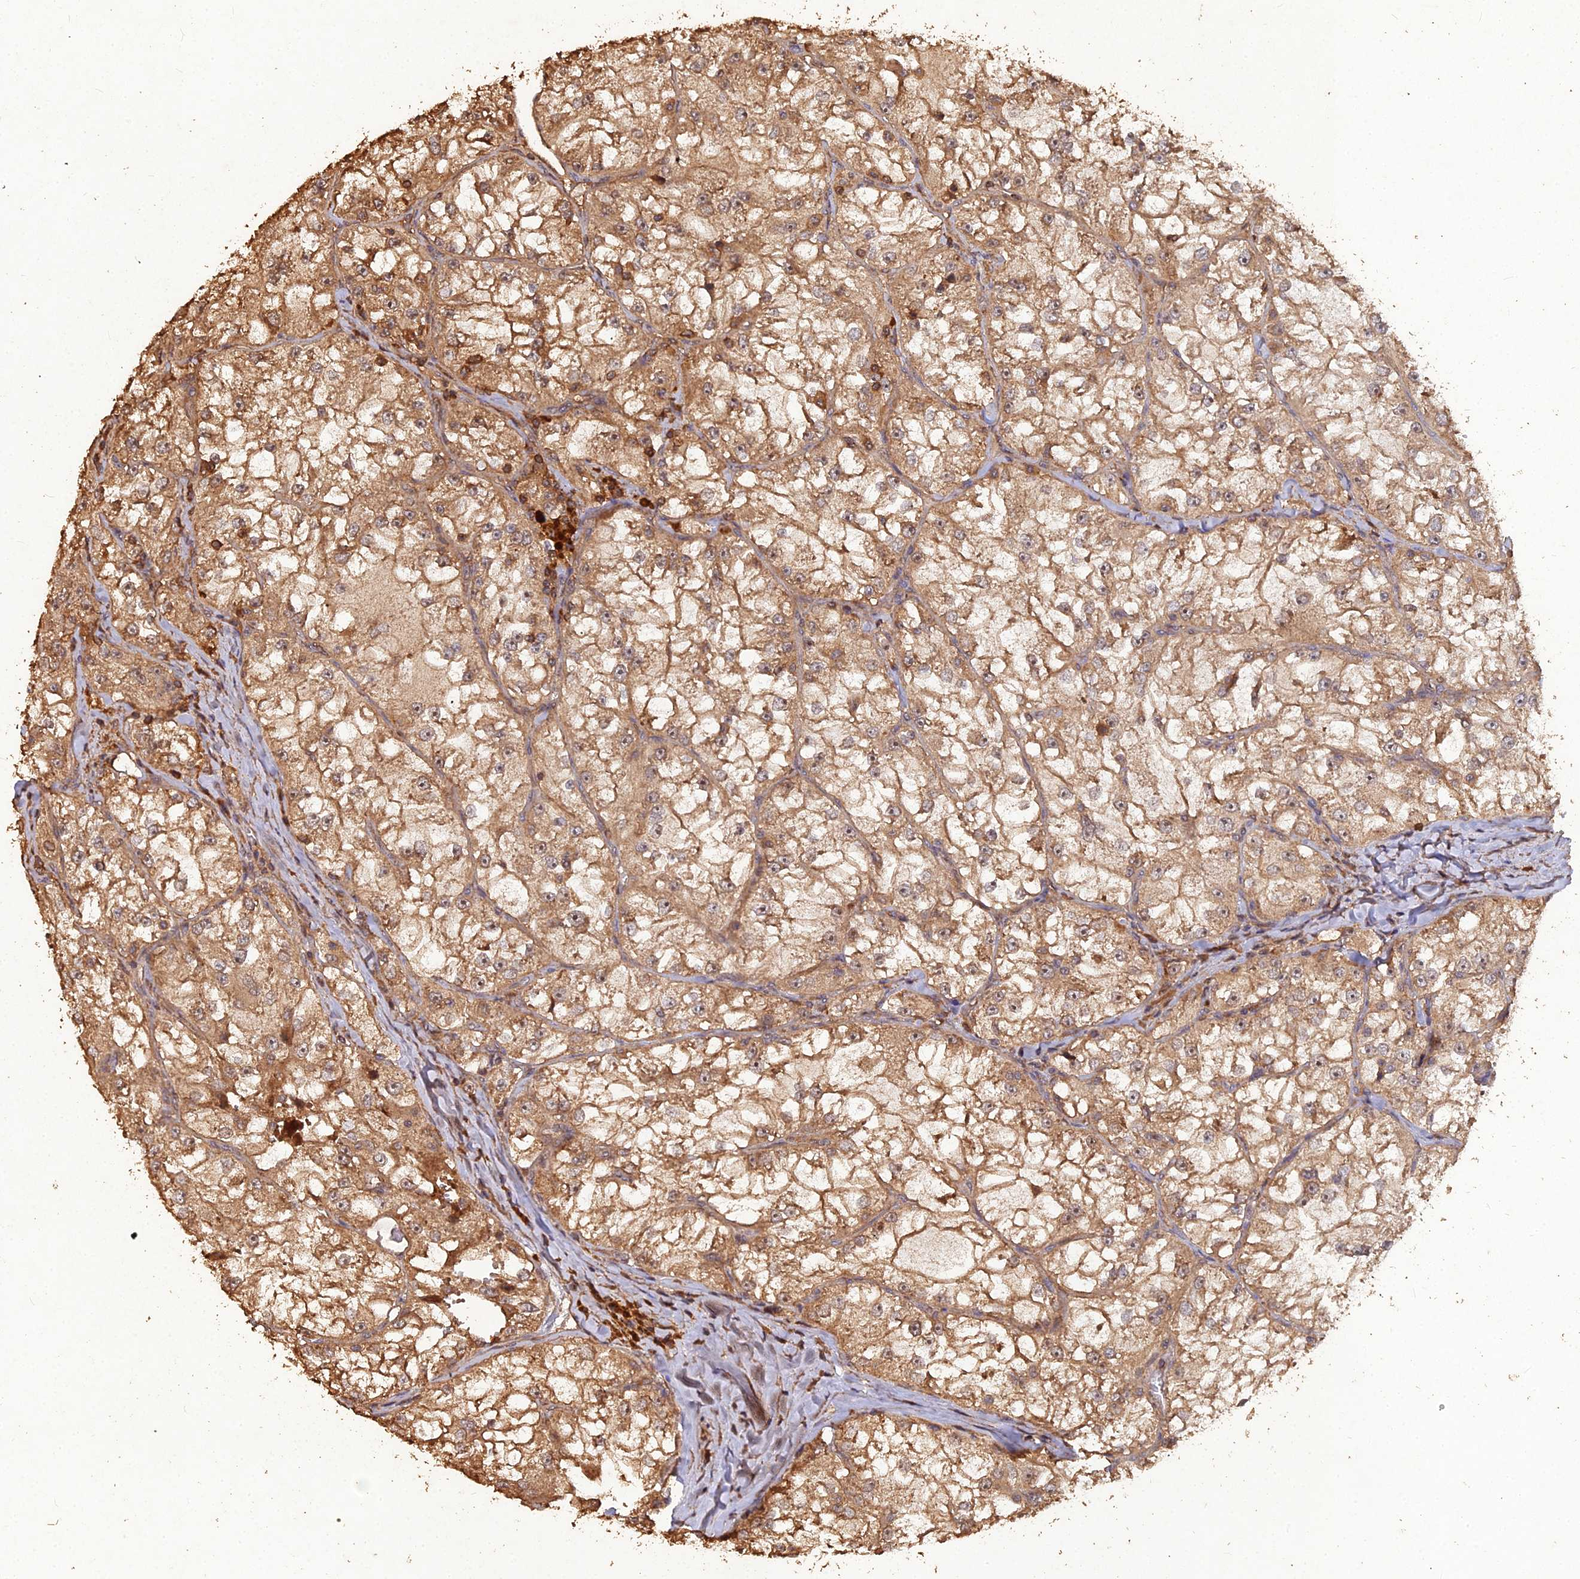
{"staining": {"intensity": "moderate", "quantity": ">75%", "location": "cytoplasmic/membranous,nuclear"}, "tissue": "renal cancer", "cell_type": "Tumor cells", "image_type": "cancer", "snomed": [{"axis": "morphology", "description": "Adenocarcinoma, NOS"}, {"axis": "topography", "description": "Kidney"}], "caption": "There is medium levels of moderate cytoplasmic/membranous and nuclear positivity in tumor cells of renal cancer, as demonstrated by immunohistochemical staining (brown color).", "gene": "SYMPK", "patient": {"sex": "female", "age": 72}}